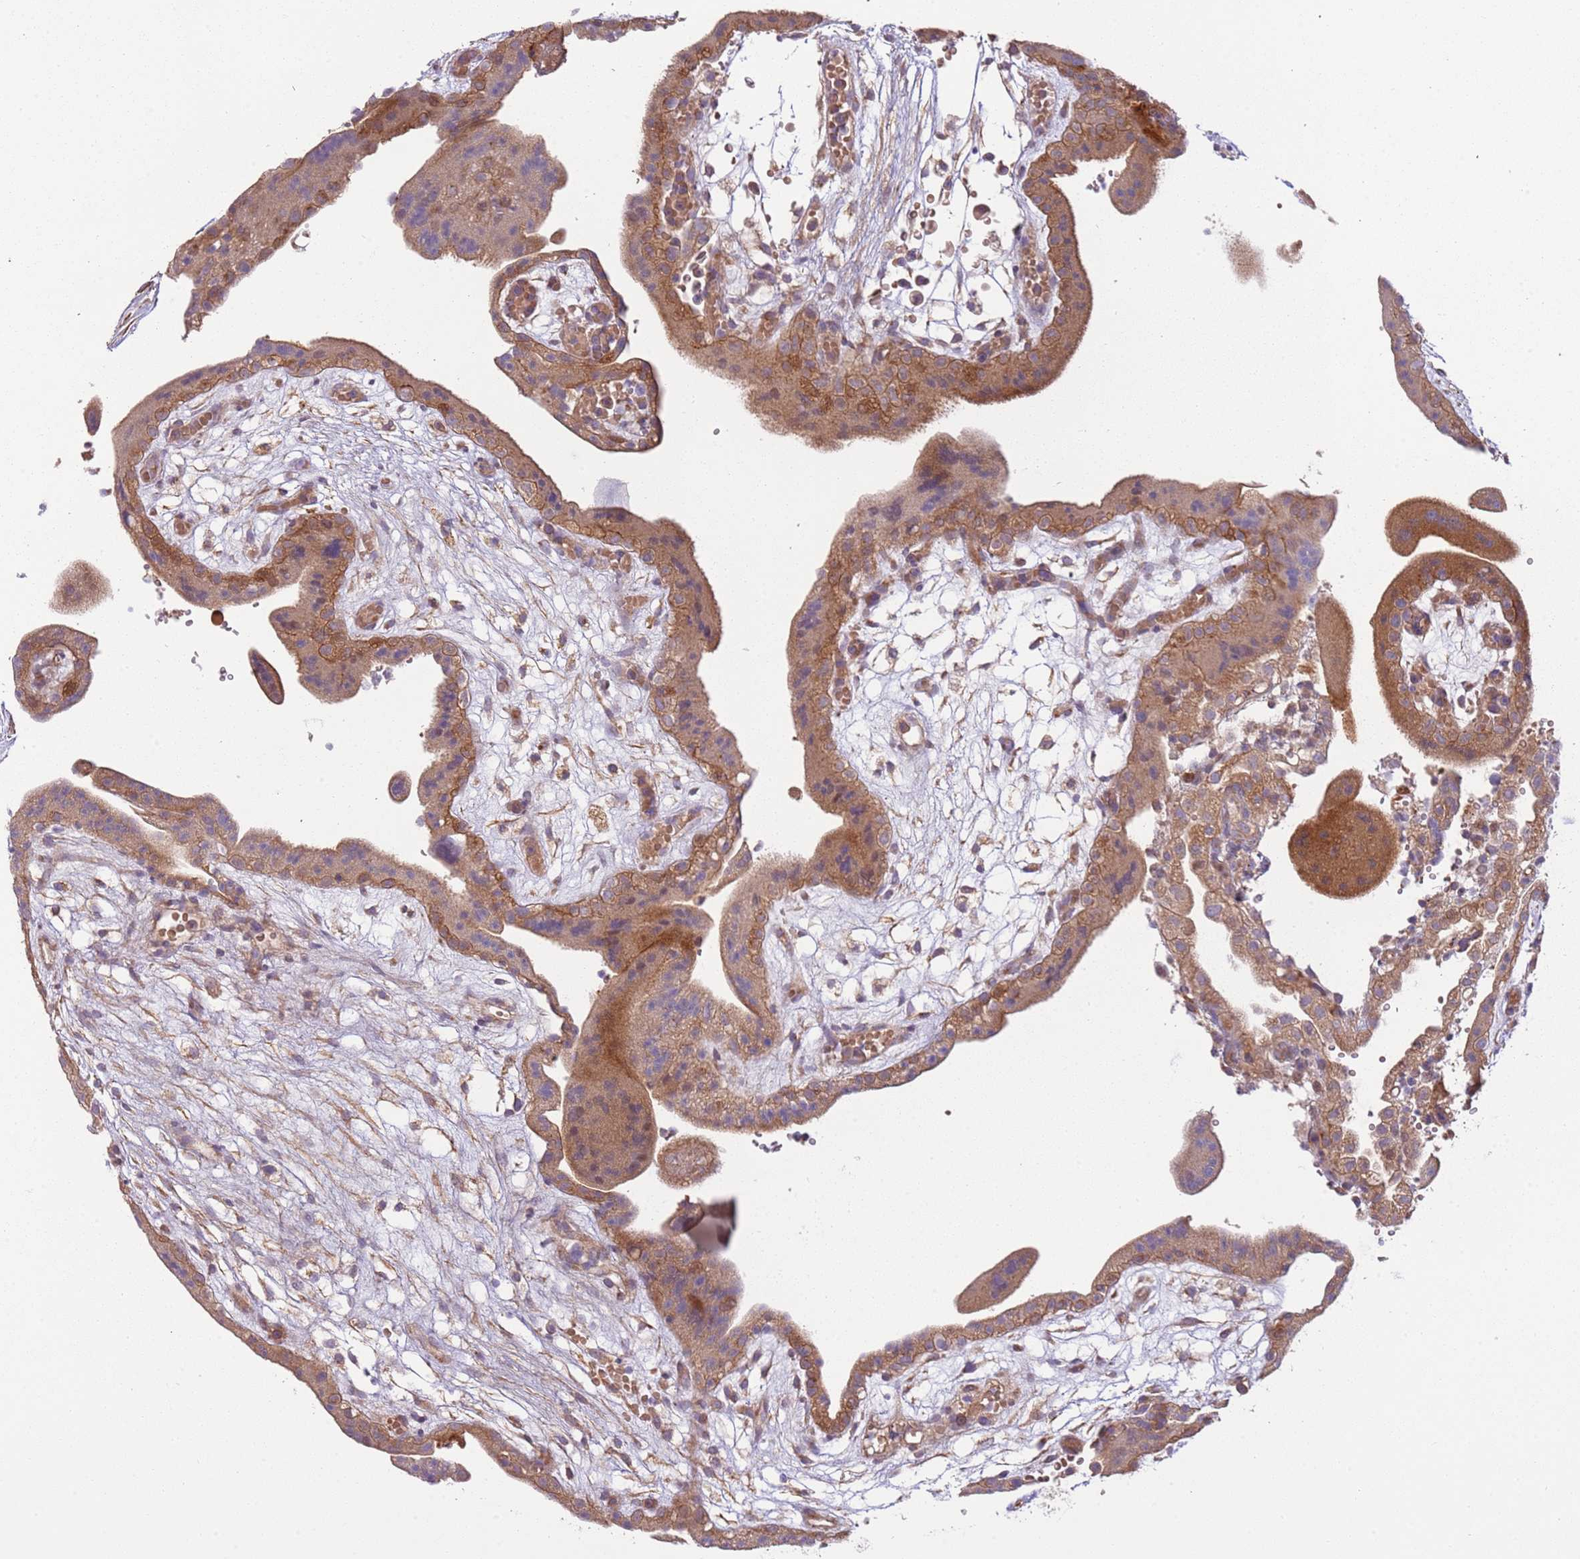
{"staining": {"intensity": "moderate", "quantity": ">75%", "location": "cytoplasmic/membranous"}, "tissue": "placenta", "cell_type": "Decidual cells", "image_type": "normal", "snomed": [{"axis": "morphology", "description": "Normal tissue, NOS"}, {"axis": "topography", "description": "Placenta"}], "caption": "Moderate cytoplasmic/membranous protein staining is present in approximately >75% of decidual cells in placenta.", "gene": "RNF128", "patient": {"sex": "female", "age": 18}}